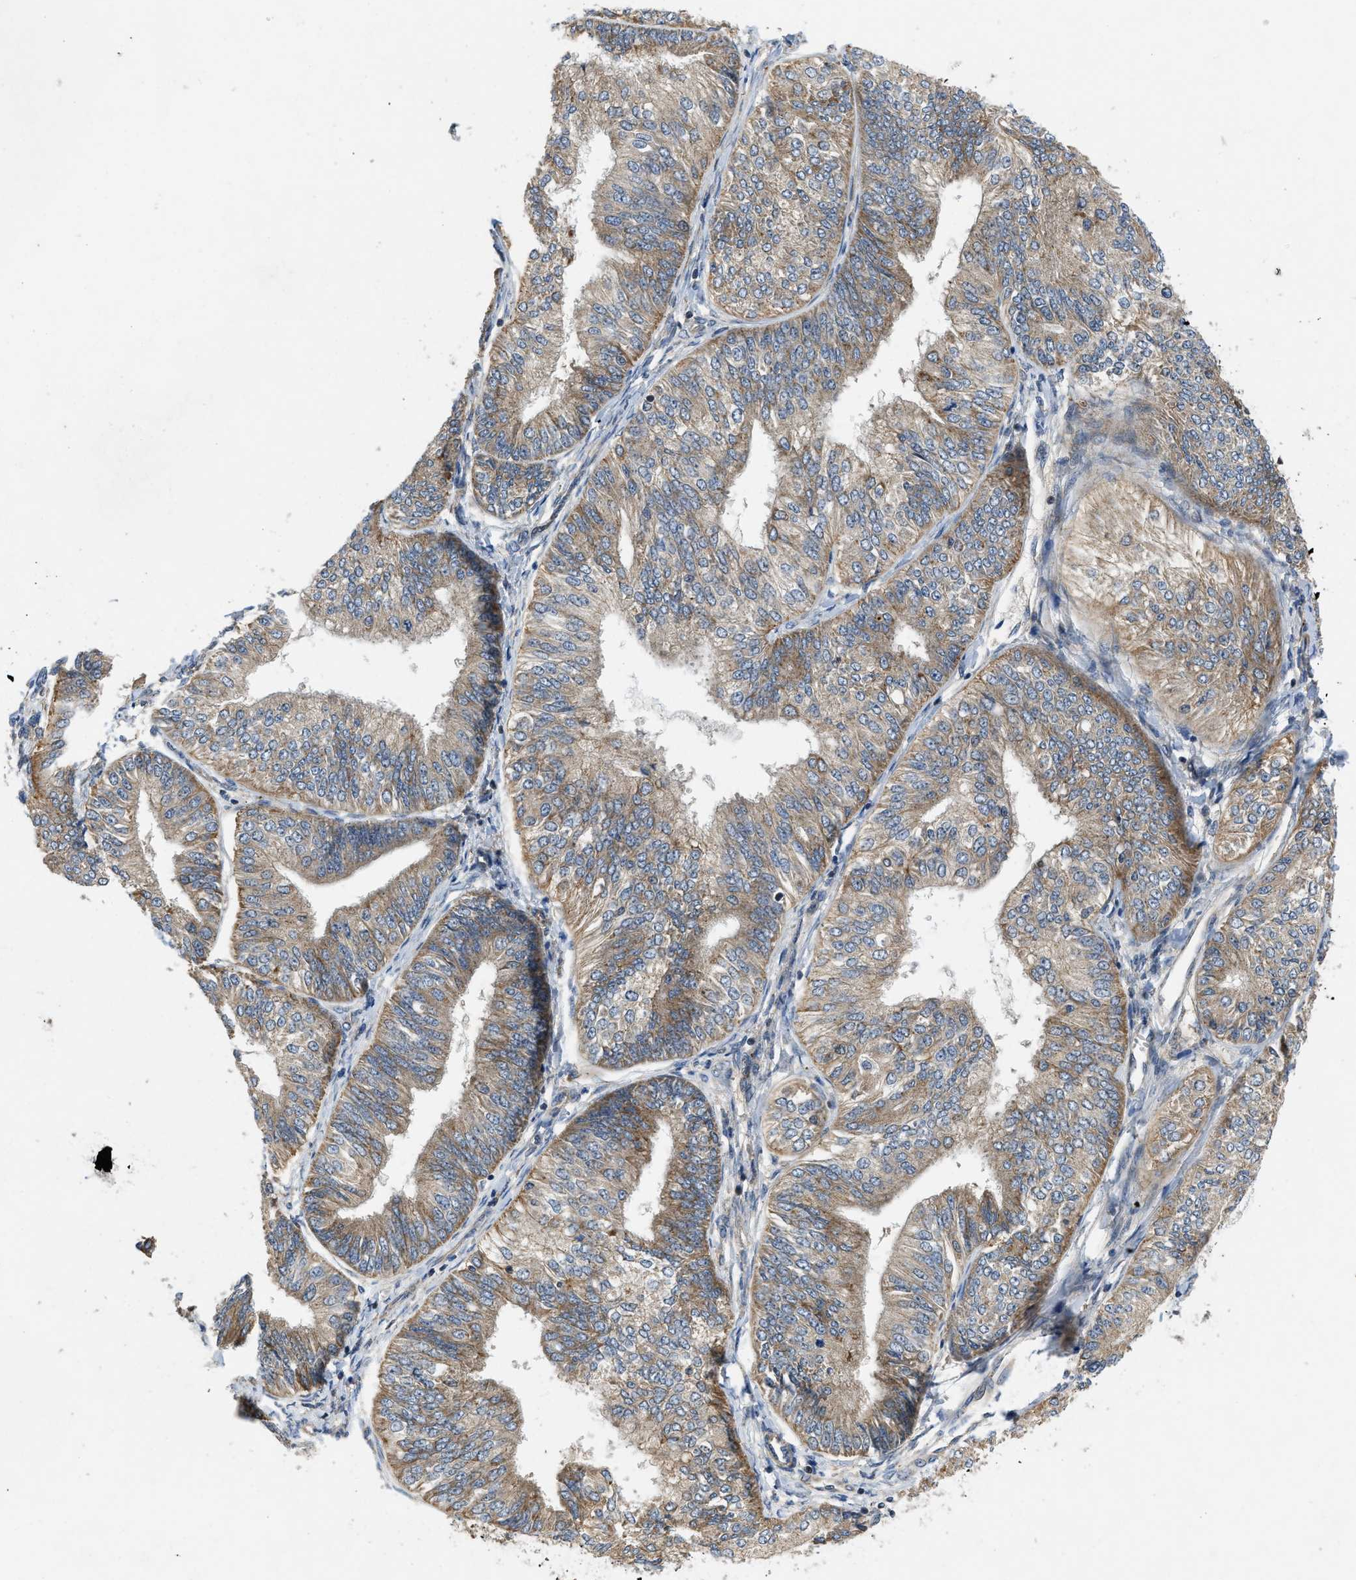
{"staining": {"intensity": "moderate", "quantity": ">75%", "location": "cytoplasmic/membranous"}, "tissue": "endometrial cancer", "cell_type": "Tumor cells", "image_type": "cancer", "snomed": [{"axis": "morphology", "description": "Adenocarcinoma, NOS"}, {"axis": "topography", "description": "Endometrium"}], "caption": "Immunohistochemical staining of endometrial cancer displays medium levels of moderate cytoplasmic/membranous expression in about >75% of tumor cells.", "gene": "ZNF599", "patient": {"sex": "female", "age": 58}}